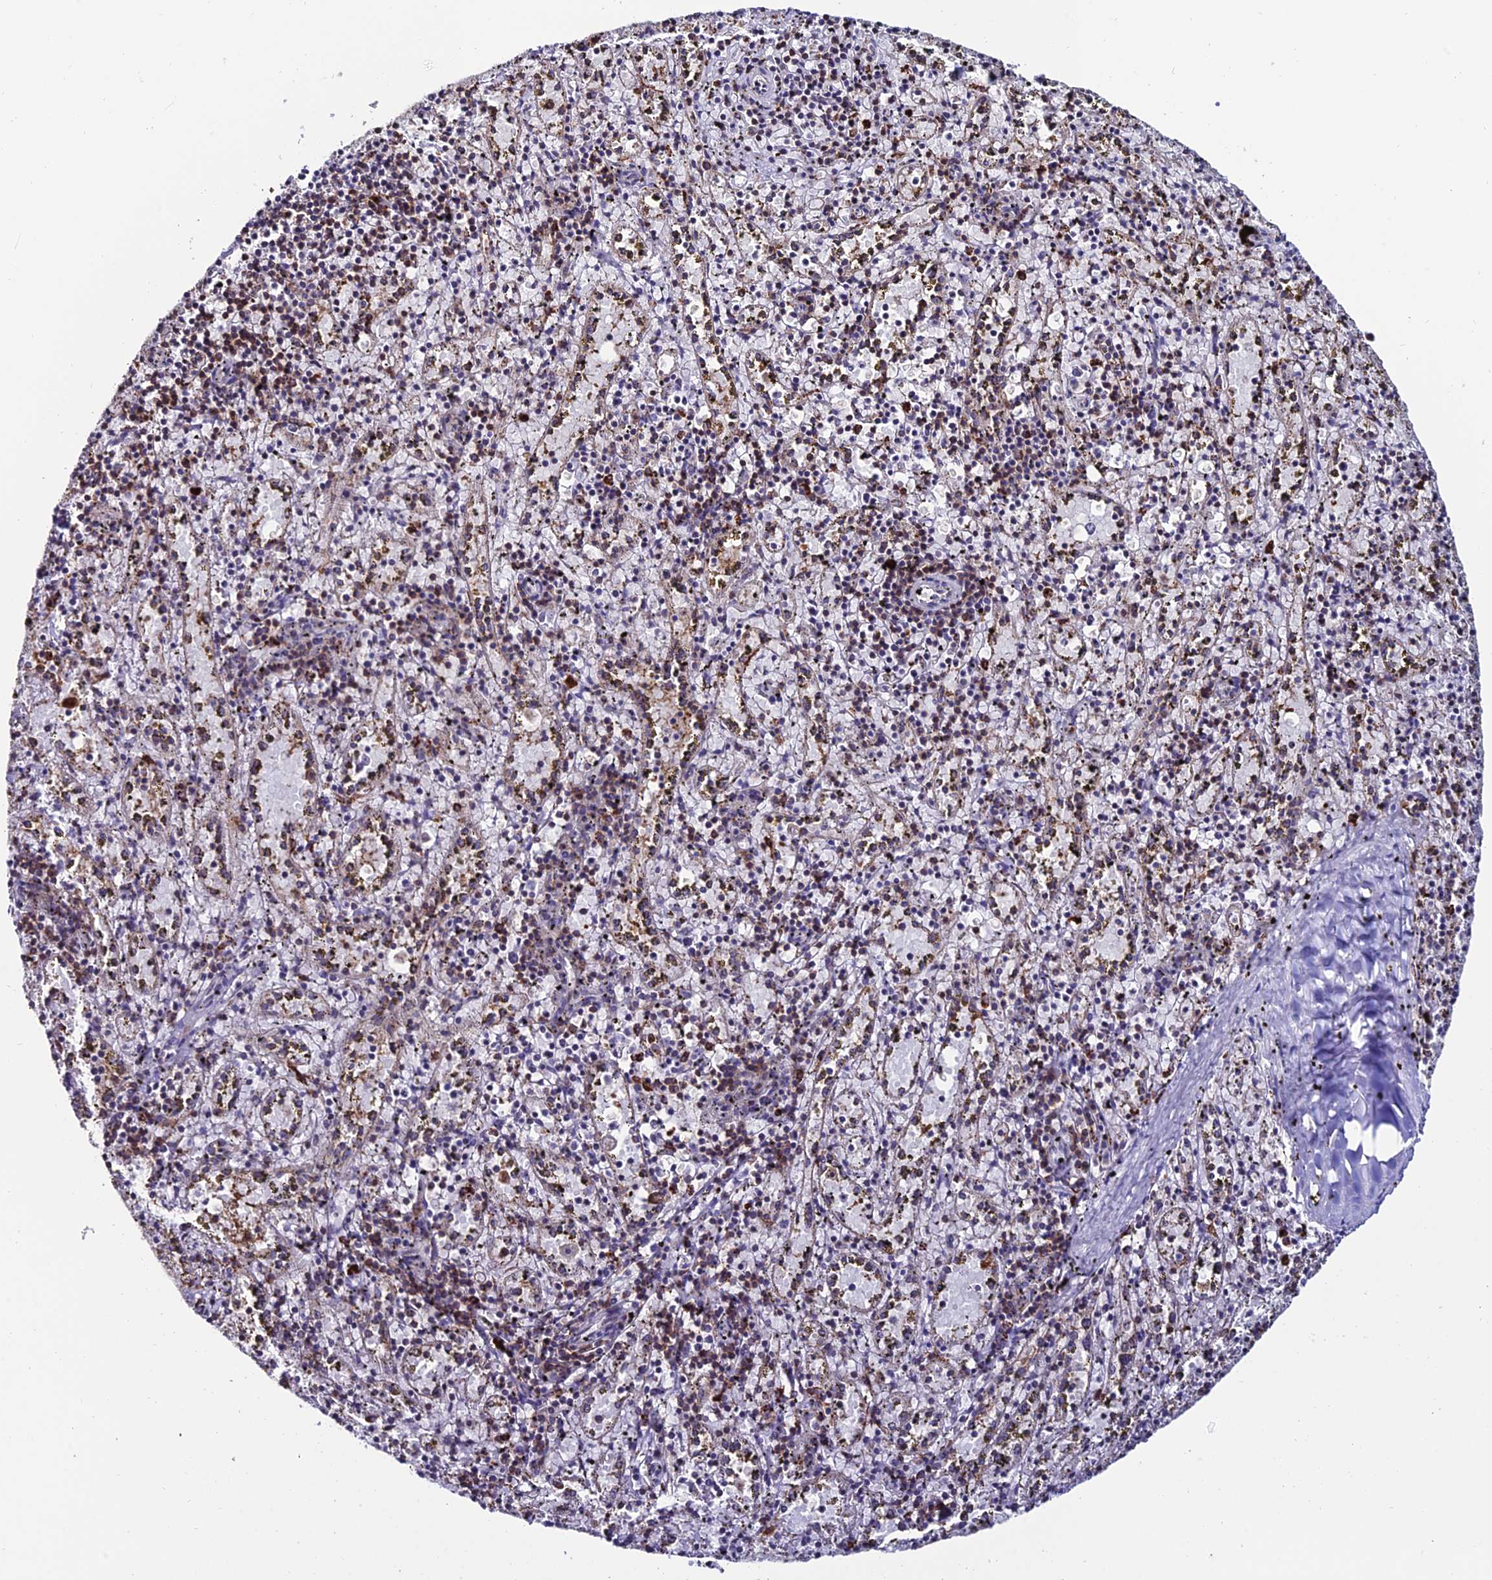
{"staining": {"intensity": "moderate", "quantity": "<25%", "location": "cytoplasmic/membranous"}, "tissue": "spleen", "cell_type": "Cells in red pulp", "image_type": "normal", "snomed": [{"axis": "morphology", "description": "Normal tissue, NOS"}, {"axis": "topography", "description": "Spleen"}], "caption": "Immunohistochemistry (IHC) image of unremarkable human spleen stained for a protein (brown), which displays low levels of moderate cytoplasmic/membranous expression in about <25% of cells in red pulp.", "gene": "ARHGEF18", "patient": {"sex": "male", "age": 11}}